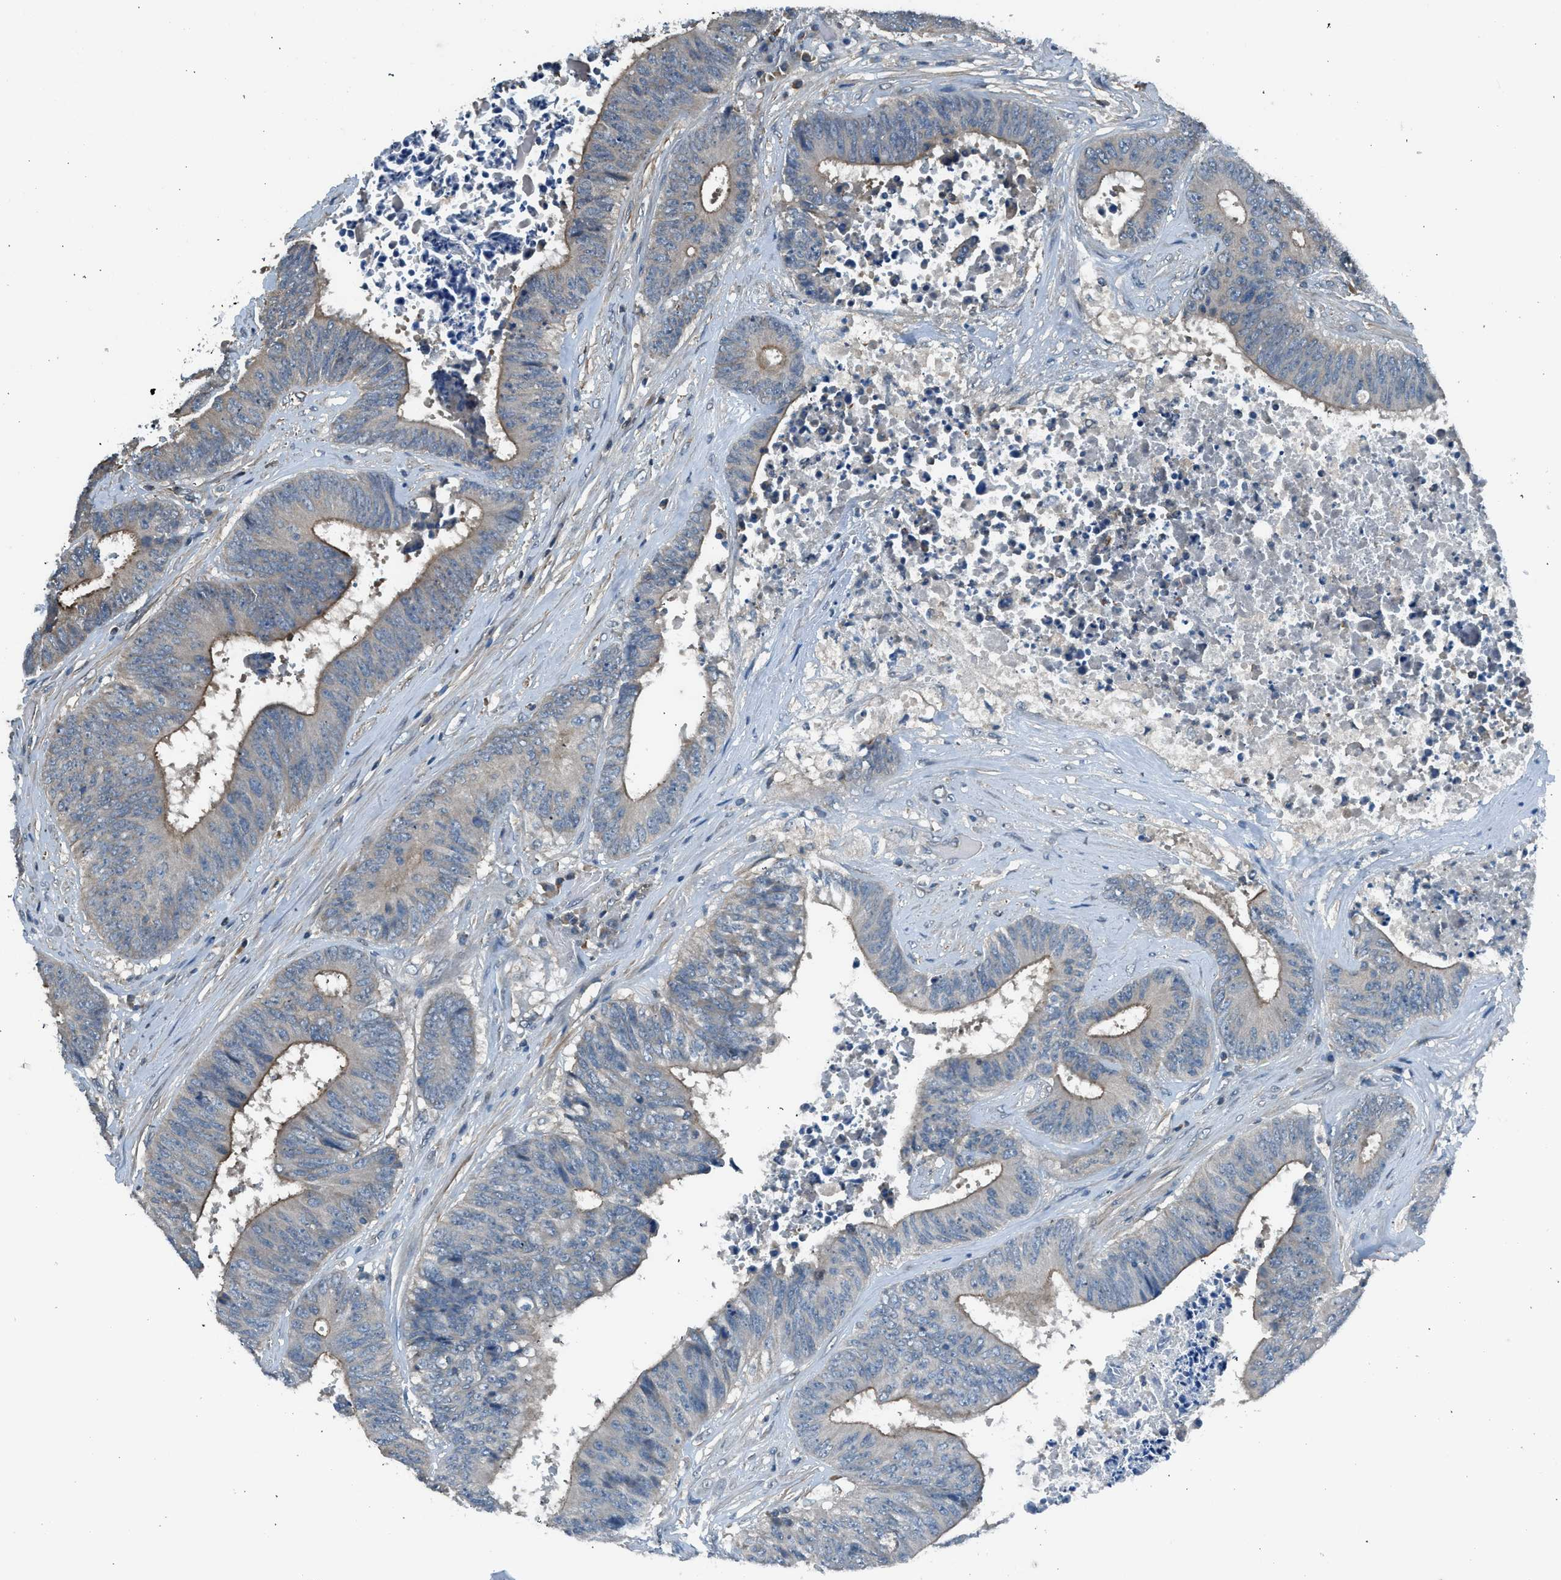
{"staining": {"intensity": "weak", "quantity": "25%-75%", "location": "cytoplasmic/membranous"}, "tissue": "colorectal cancer", "cell_type": "Tumor cells", "image_type": "cancer", "snomed": [{"axis": "morphology", "description": "Adenocarcinoma, NOS"}, {"axis": "topography", "description": "Rectum"}], "caption": "Immunohistochemical staining of human adenocarcinoma (colorectal) shows low levels of weak cytoplasmic/membranous protein expression in approximately 25%-75% of tumor cells. (Brightfield microscopy of DAB IHC at high magnification).", "gene": "LMLN", "patient": {"sex": "male", "age": 72}}